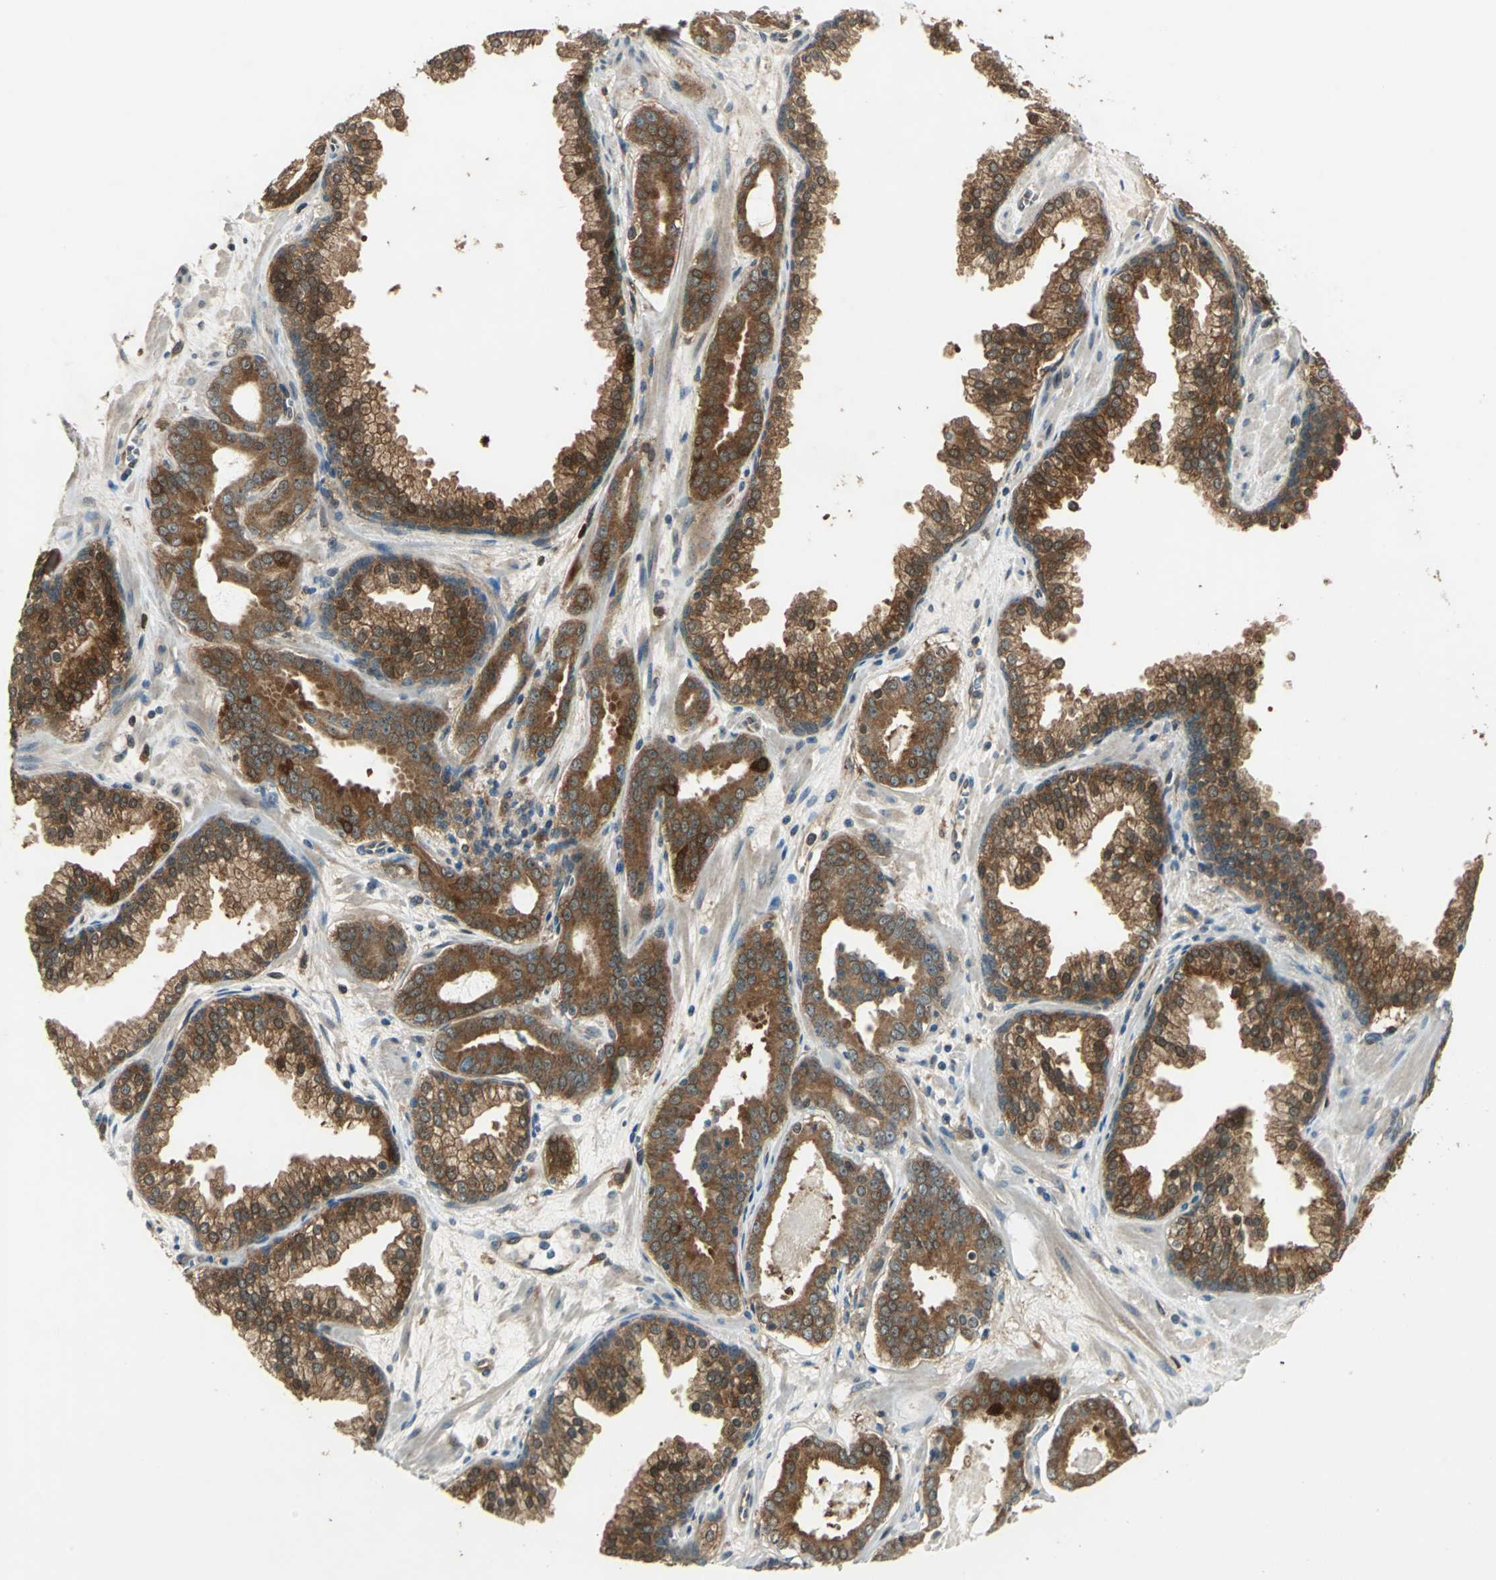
{"staining": {"intensity": "moderate", "quantity": ">75%", "location": "cytoplasmic/membranous"}, "tissue": "prostate cancer", "cell_type": "Tumor cells", "image_type": "cancer", "snomed": [{"axis": "morphology", "description": "Adenocarcinoma, Low grade"}, {"axis": "topography", "description": "Prostate"}], "caption": "Moderate cytoplasmic/membranous expression is seen in approximately >75% of tumor cells in prostate cancer (low-grade adenocarcinoma). (DAB IHC, brown staining for protein, blue staining for nuclei).", "gene": "RRM2B", "patient": {"sex": "male", "age": 57}}